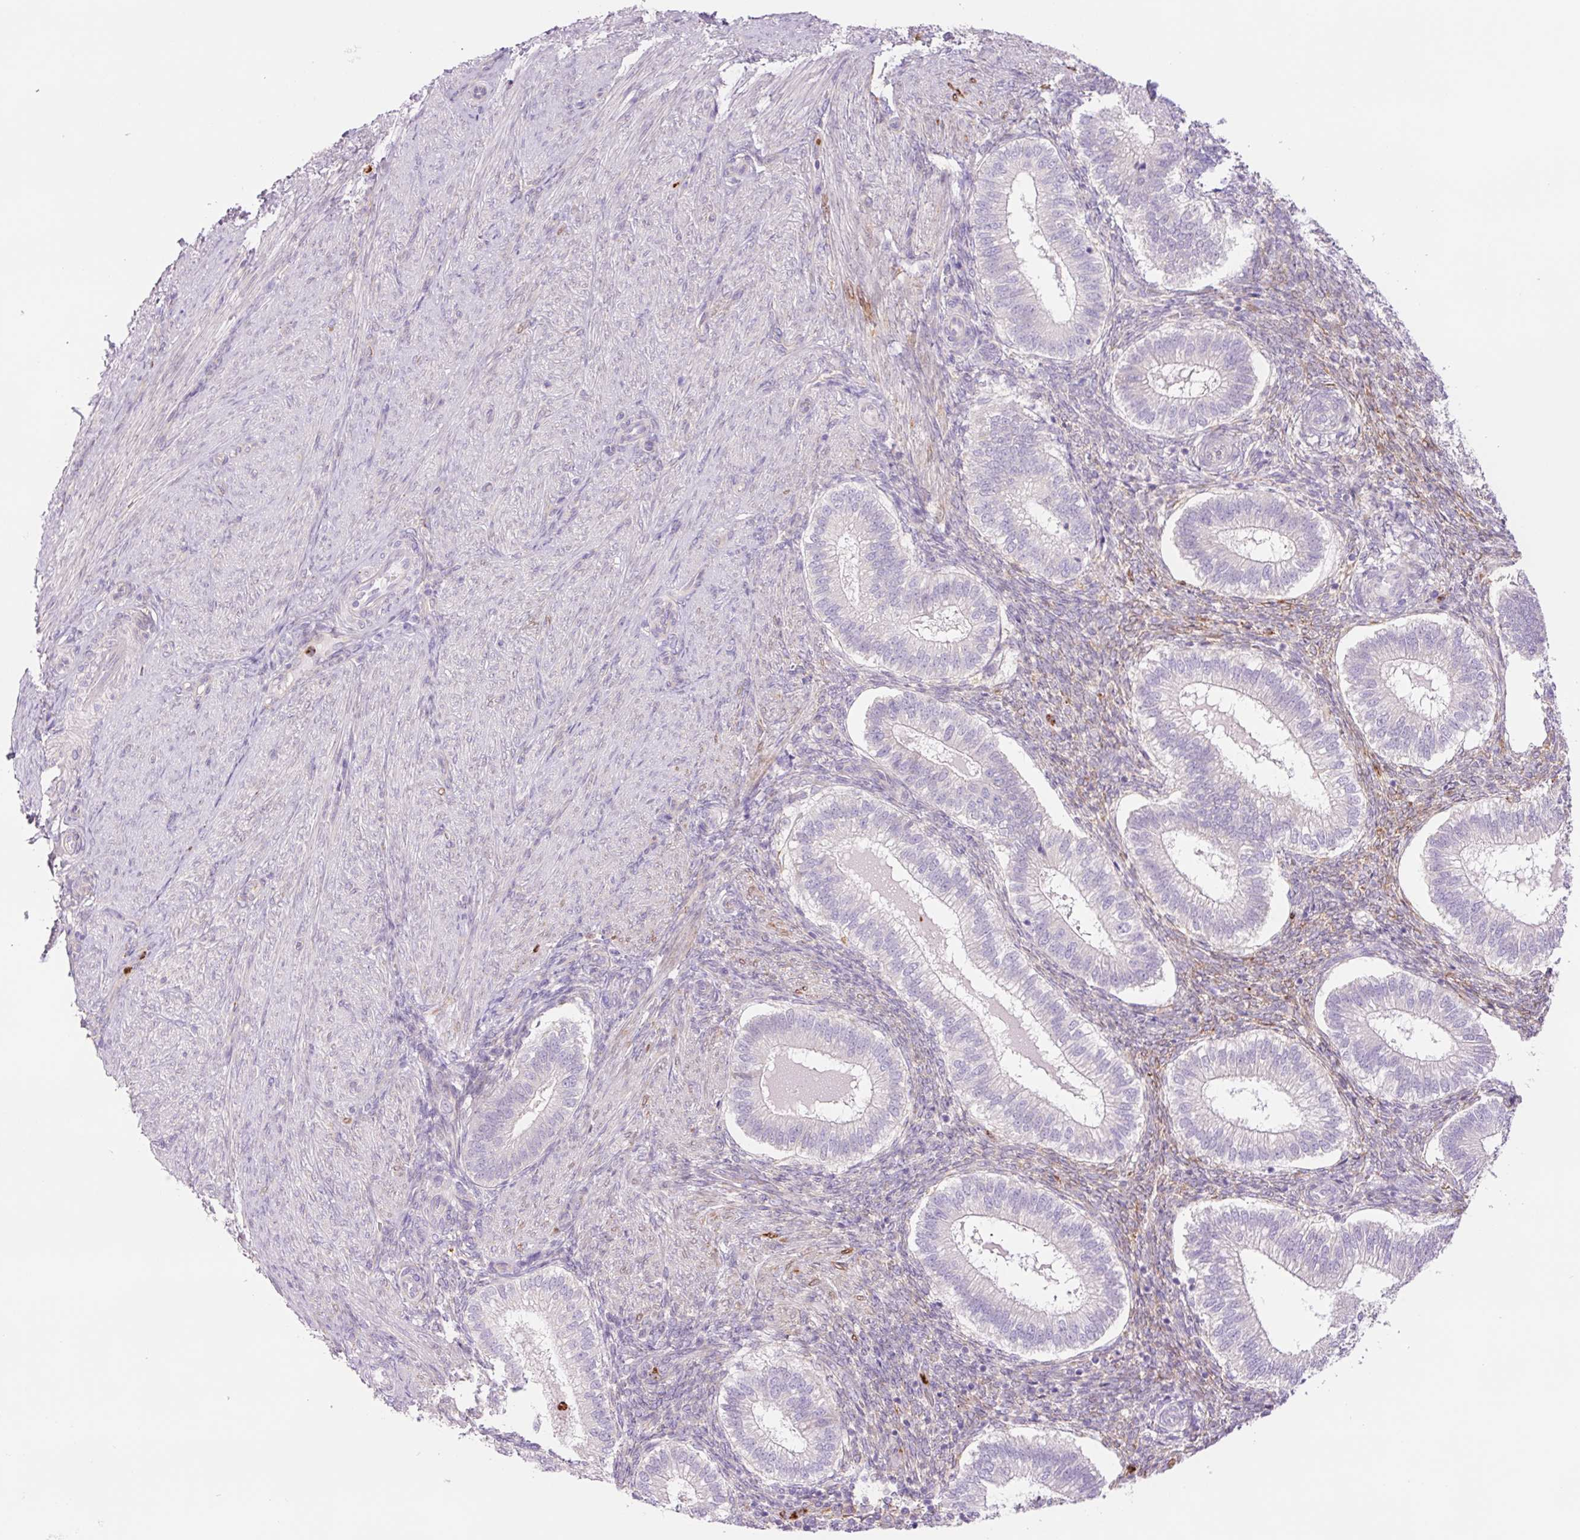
{"staining": {"intensity": "weak", "quantity": "25%-75%", "location": "cytoplasmic/membranous"}, "tissue": "endometrium", "cell_type": "Cells in endometrial stroma", "image_type": "normal", "snomed": [{"axis": "morphology", "description": "Normal tissue, NOS"}, {"axis": "topography", "description": "Endometrium"}], "caption": "Endometrium stained with immunohistochemistry displays weak cytoplasmic/membranous expression in approximately 25%-75% of cells in endometrial stroma. Immunohistochemistry (ihc) stains the protein of interest in brown and the nuclei are stained blue.", "gene": "SH2D6", "patient": {"sex": "female", "age": 25}}